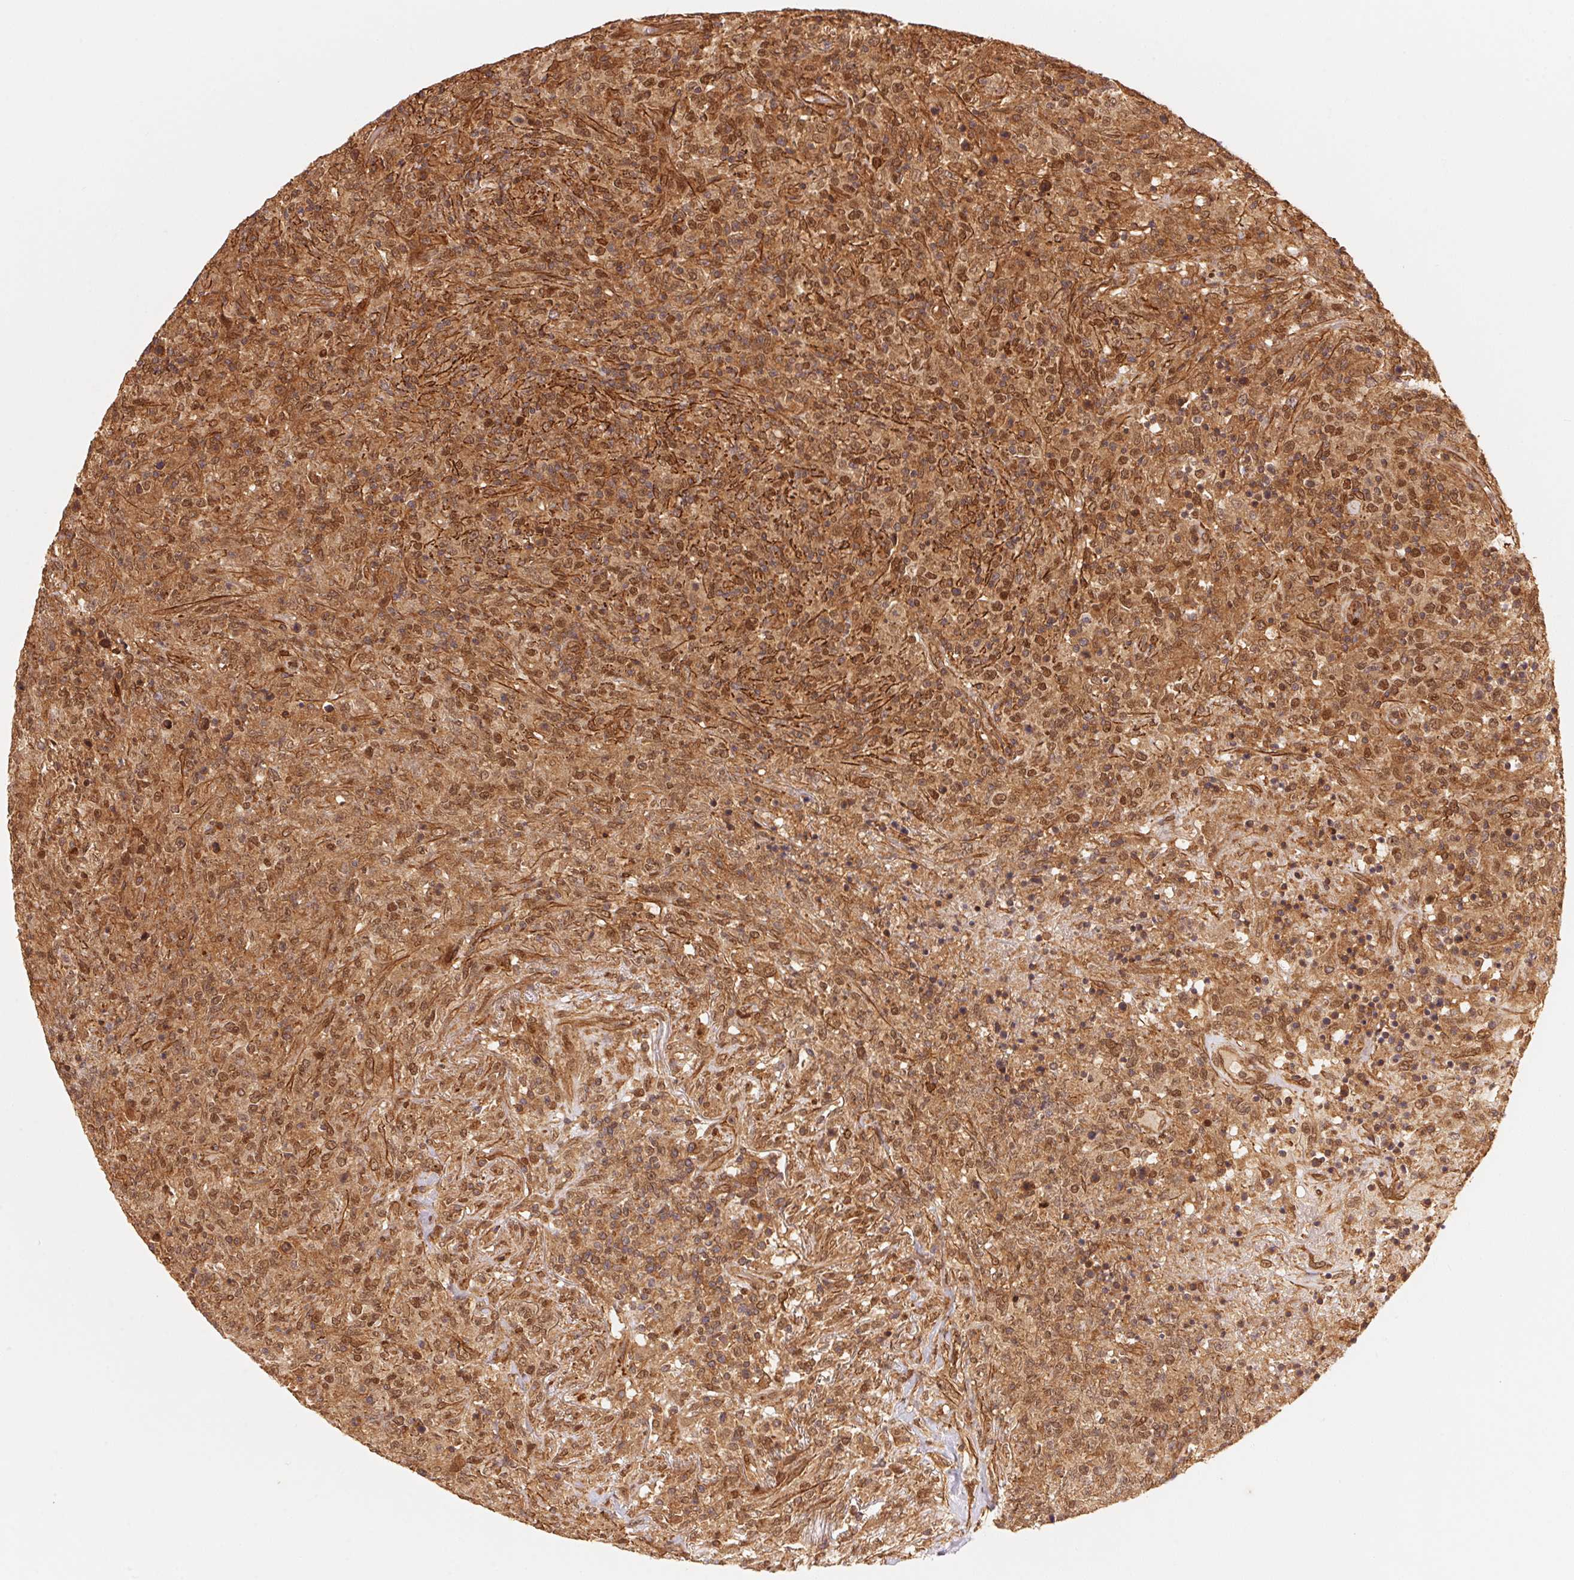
{"staining": {"intensity": "moderate", "quantity": ">75%", "location": "cytoplasmic/membranous,nuclear"}, "tissue": "lymphoma", "cell_type": "Tumor cells", "image_type": "cancer", "snomed": [{"axis": "morphology", "description": "Malignant lymphoma, non-Hodgkin's type, High grade"}, {"axis": "topography", "description": "Lung"}], "caption": "IHC image of malignant lymphoma, non-Hodgkin's type (high-grade) stained for a protein (brown), which exhibits medium levels of moderate cytoplasmic/membranous and nuclear expression in approximately >75% of tumor cells.", "gene": "TNIP2", "patient": {"sex": "male", "age": 79}}